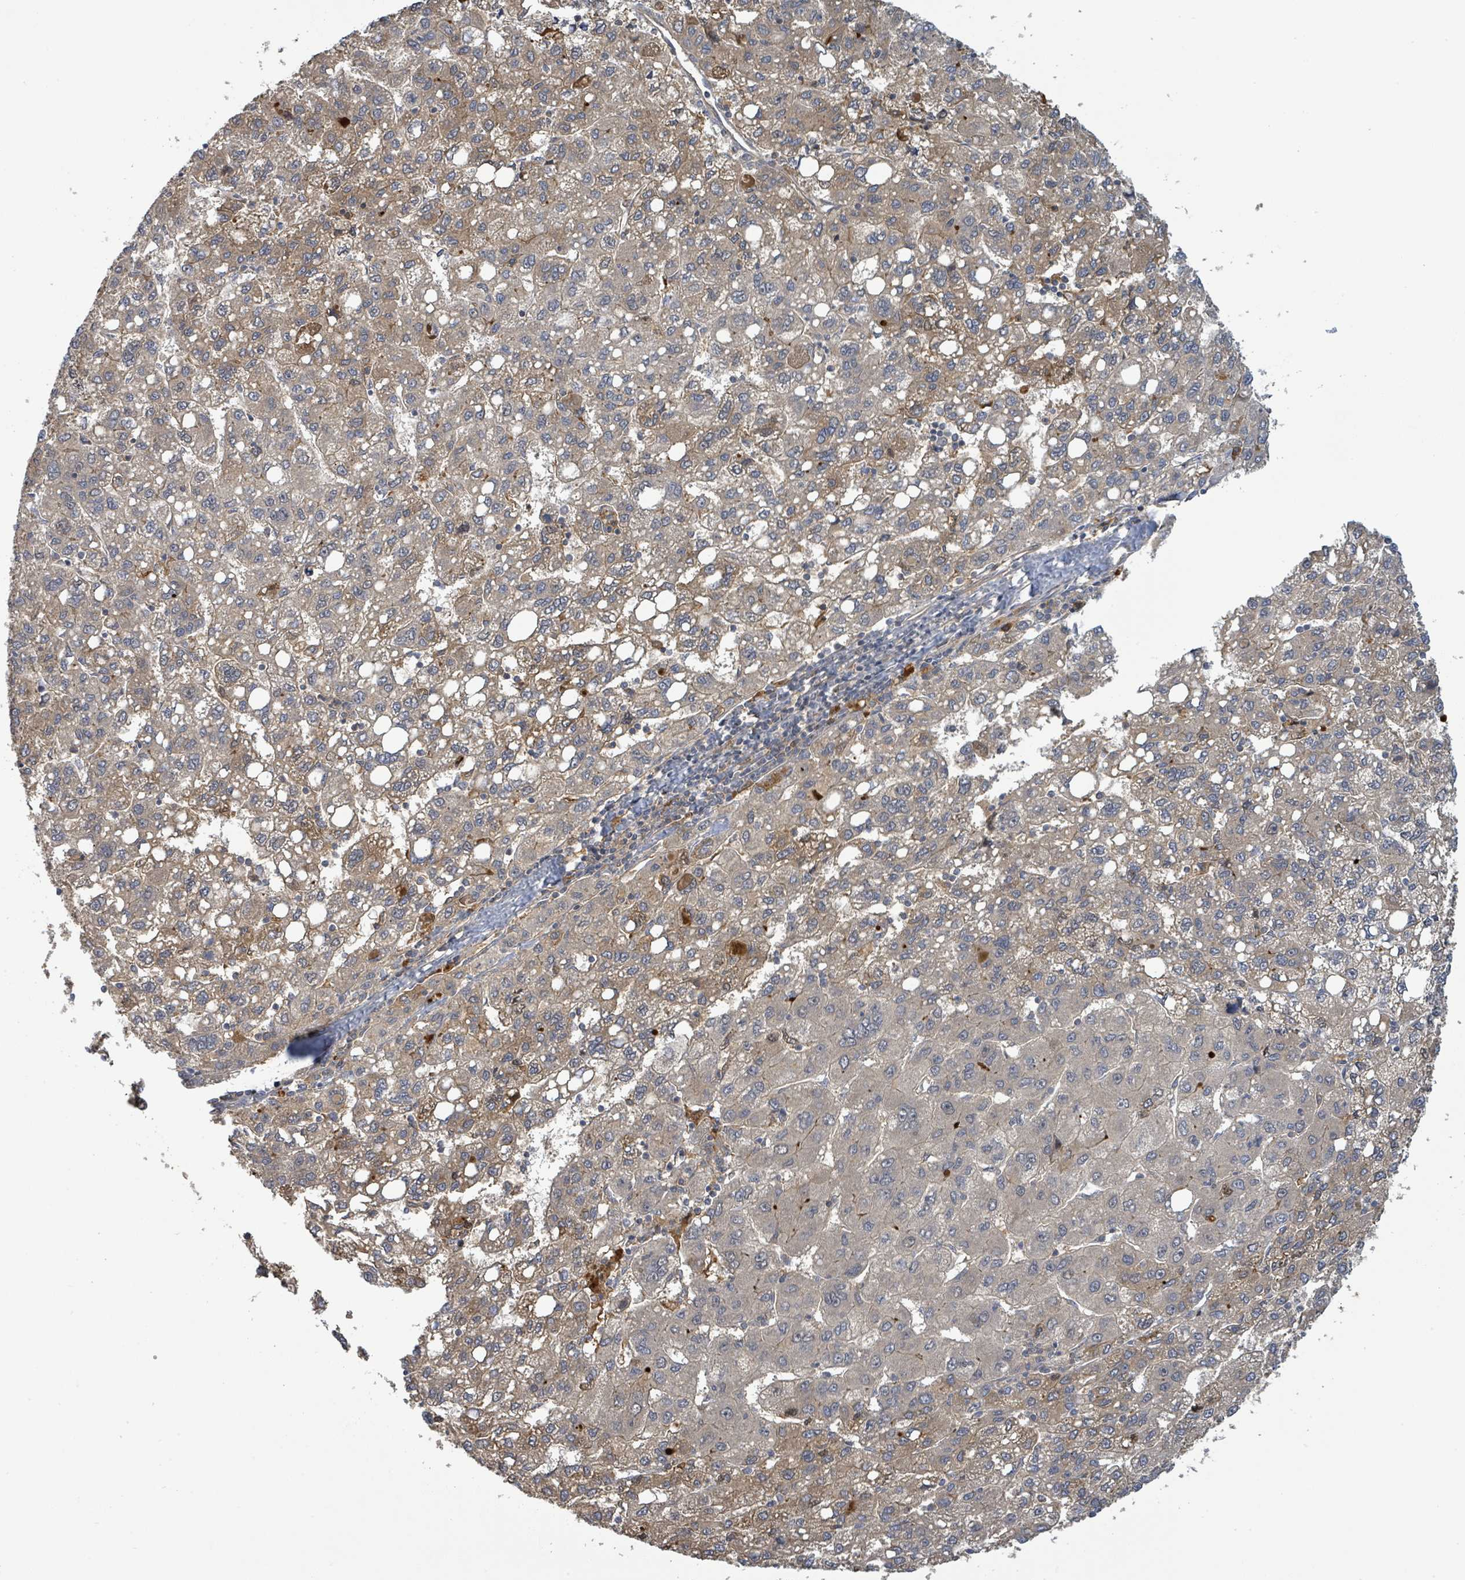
{"staining": {"intensity": "moderate", "quantity": "<25%", "location": "cytoplasmic/membranous"}, "tissue": "liver cancer", "cell_type": "Tumor cells", "image_type": "cancer", "snomed": [{"axis": "morphology", "description": "Carcinoma, Hepatocellular, NOS"}, {"axis": "topography", "description": "Liver"}], "caption": "A low amount of moderate cytoplasmic/membranous staining is seen in approximately <25% of tumor cells in liver hepatocellular carcinoma tissue.", "gene": "STARD4", "patient": {"sex": "female", "age": 82}}